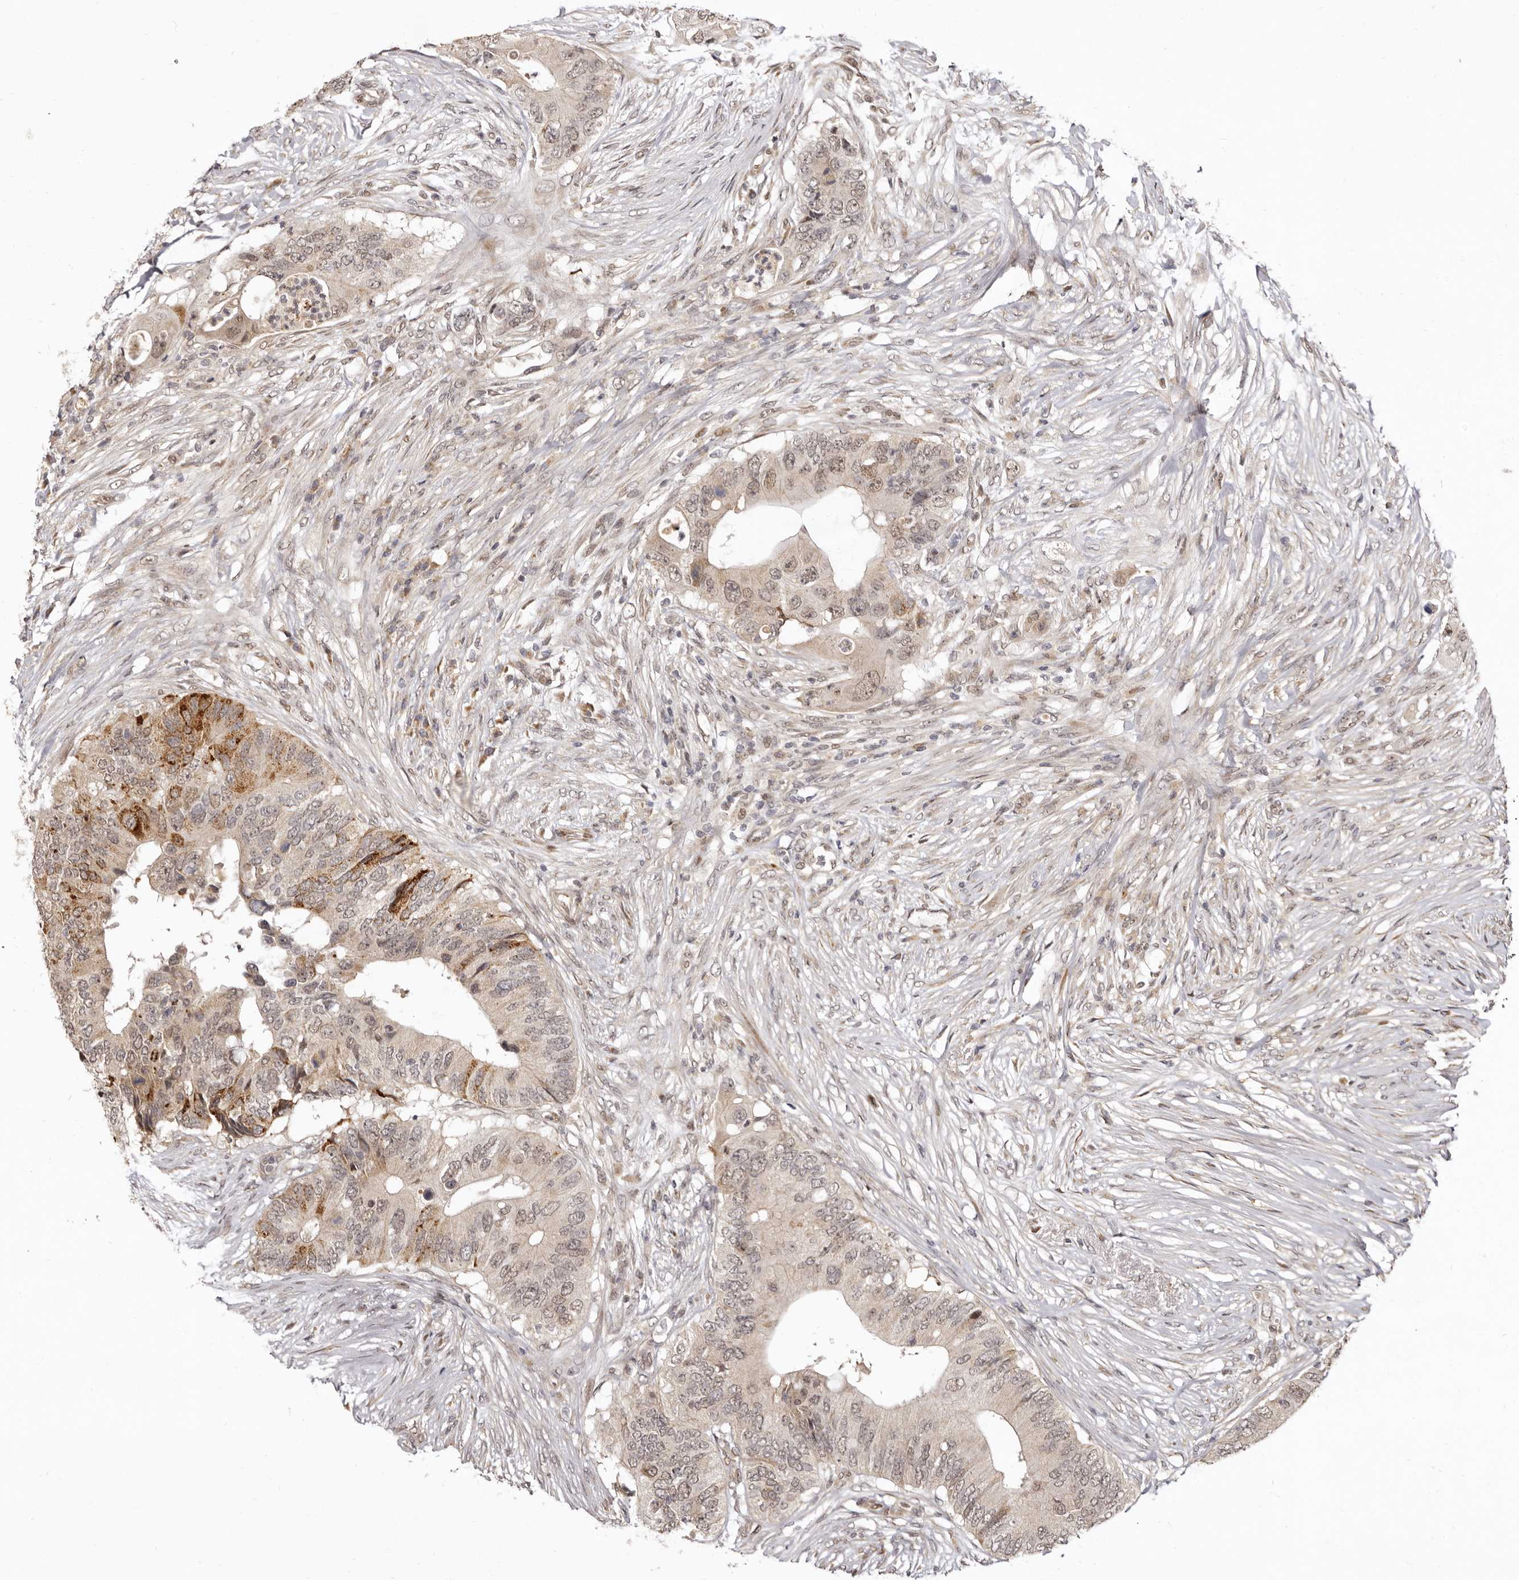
{"staining": {"intensity": "moderate", "quantity": "<25%", "location": "cytoplasmic/membranous,nuclear"}, "tissue": "colorectal cancer", "cell_type": "Tumor cells", "image_type": "cancer", "snomed": [{"axis": "morphology", "description": "Adenocarcinoma, NOS"}, {"axis": "topography", "description": "Colon"}], "caption": "This histopathology image exhibits immunohistochemistry (IHC) staining of human colorectal cancer (adenocarcinoma), with low moderate cytoplasmic/membranous and nuclear positivity in approximately <25% of tumor cells.", "gene": "ZNF326", "patient": {"sex": "male", "age": 71}}